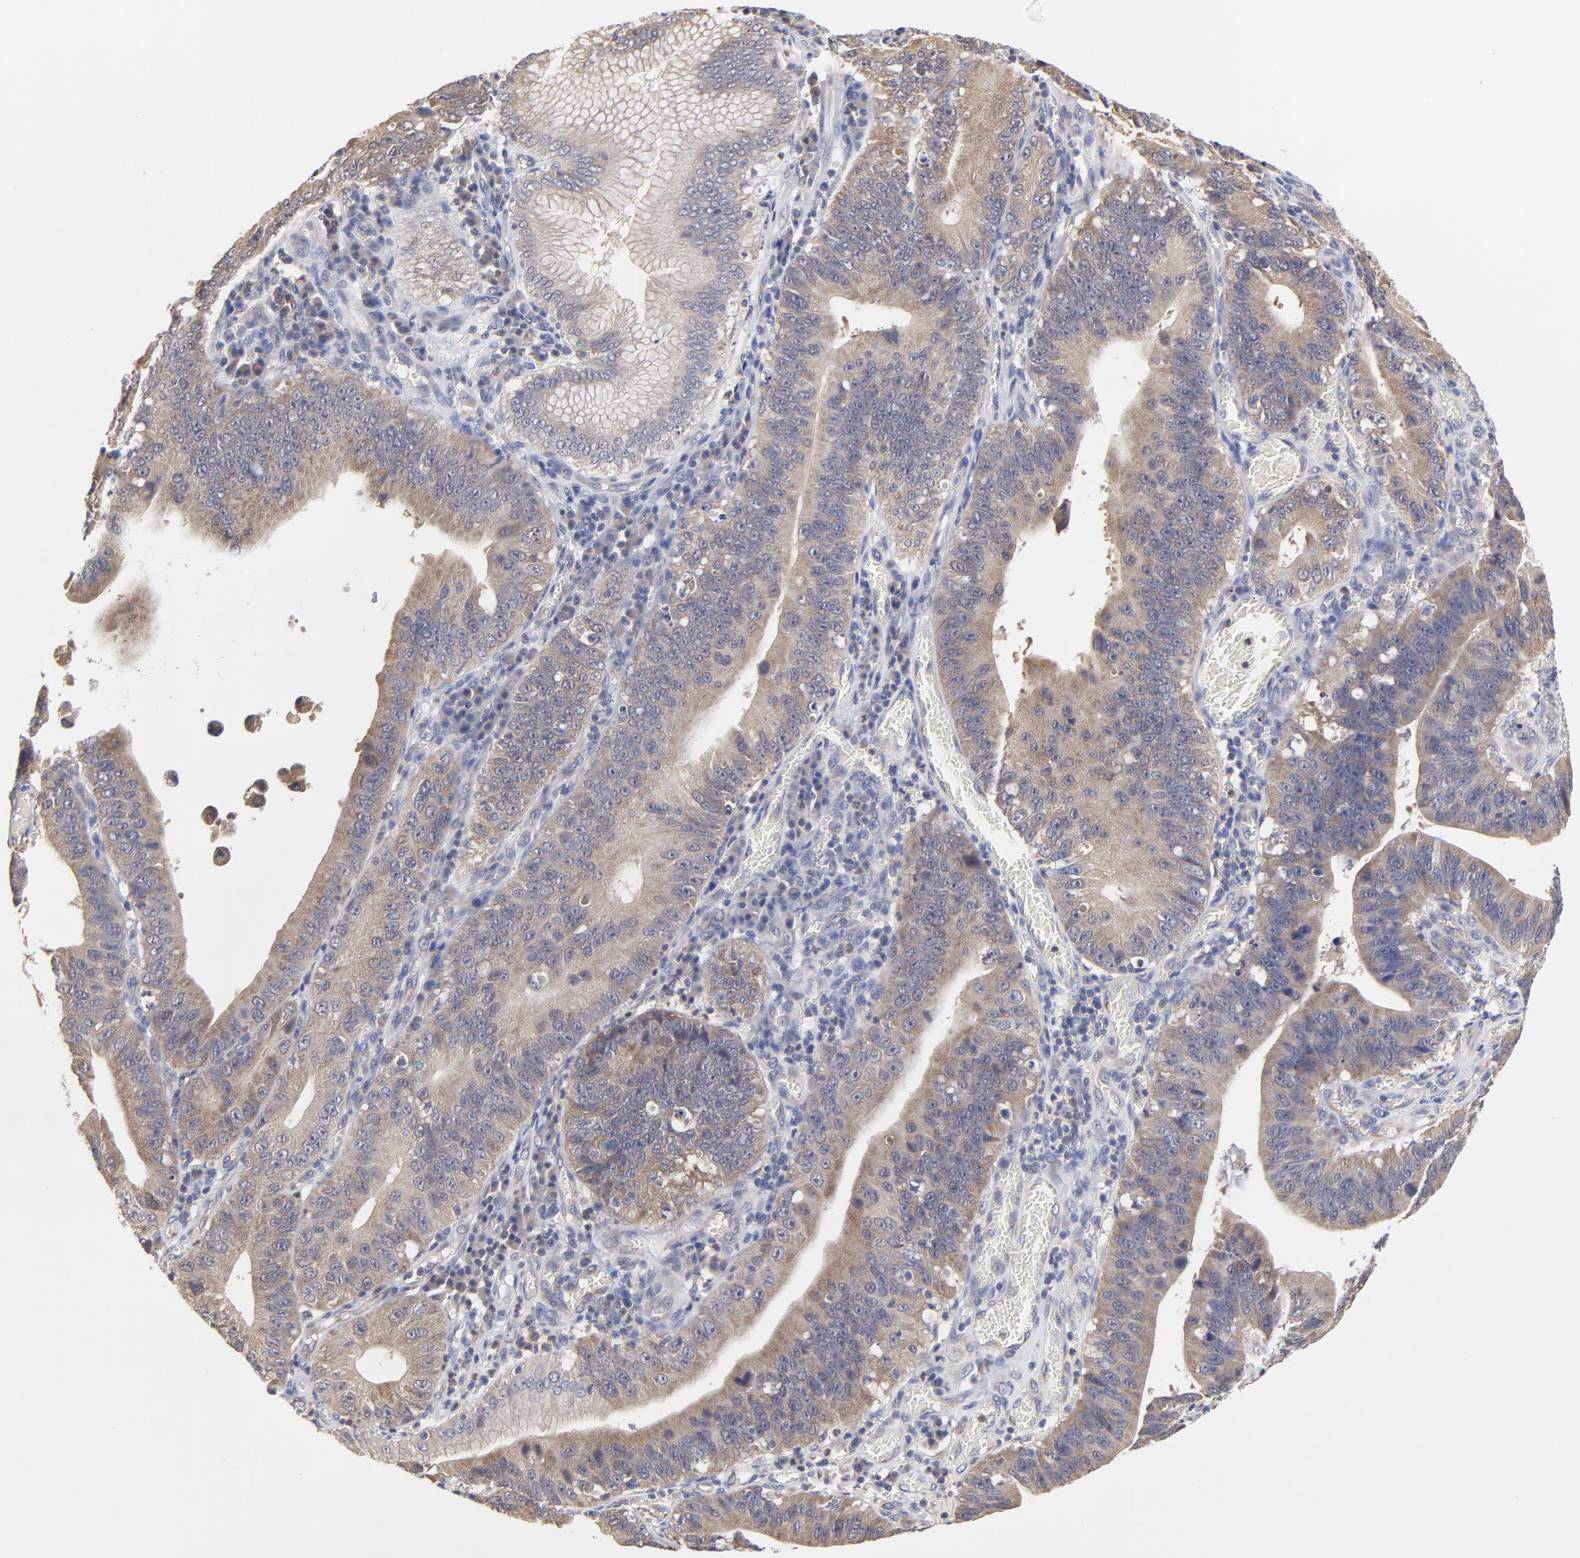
{"staining": {"intensity": "moderate", "quantity": ">75%", "location": "cytoplasmic/membranous"}, "tissue": "stomach cancer", "cell_type": "Tumor cells", "image_type": "cancer", "snomed": [{"axis": "morphology", "description": "Adenocarcinoma, NOS"}, {"axis": "topography", "description": "Stomach"}, {"axis": "topography", "description": "Gastric cardia"}], "caption": "Protein expression analysis of human stomach adenocarcinoma reveals moderate cytoplasmic/membranous staining in about >75% of tumor cells.", "gene": "PCMT1", "patient": {"sex": "male", "age": 59}}